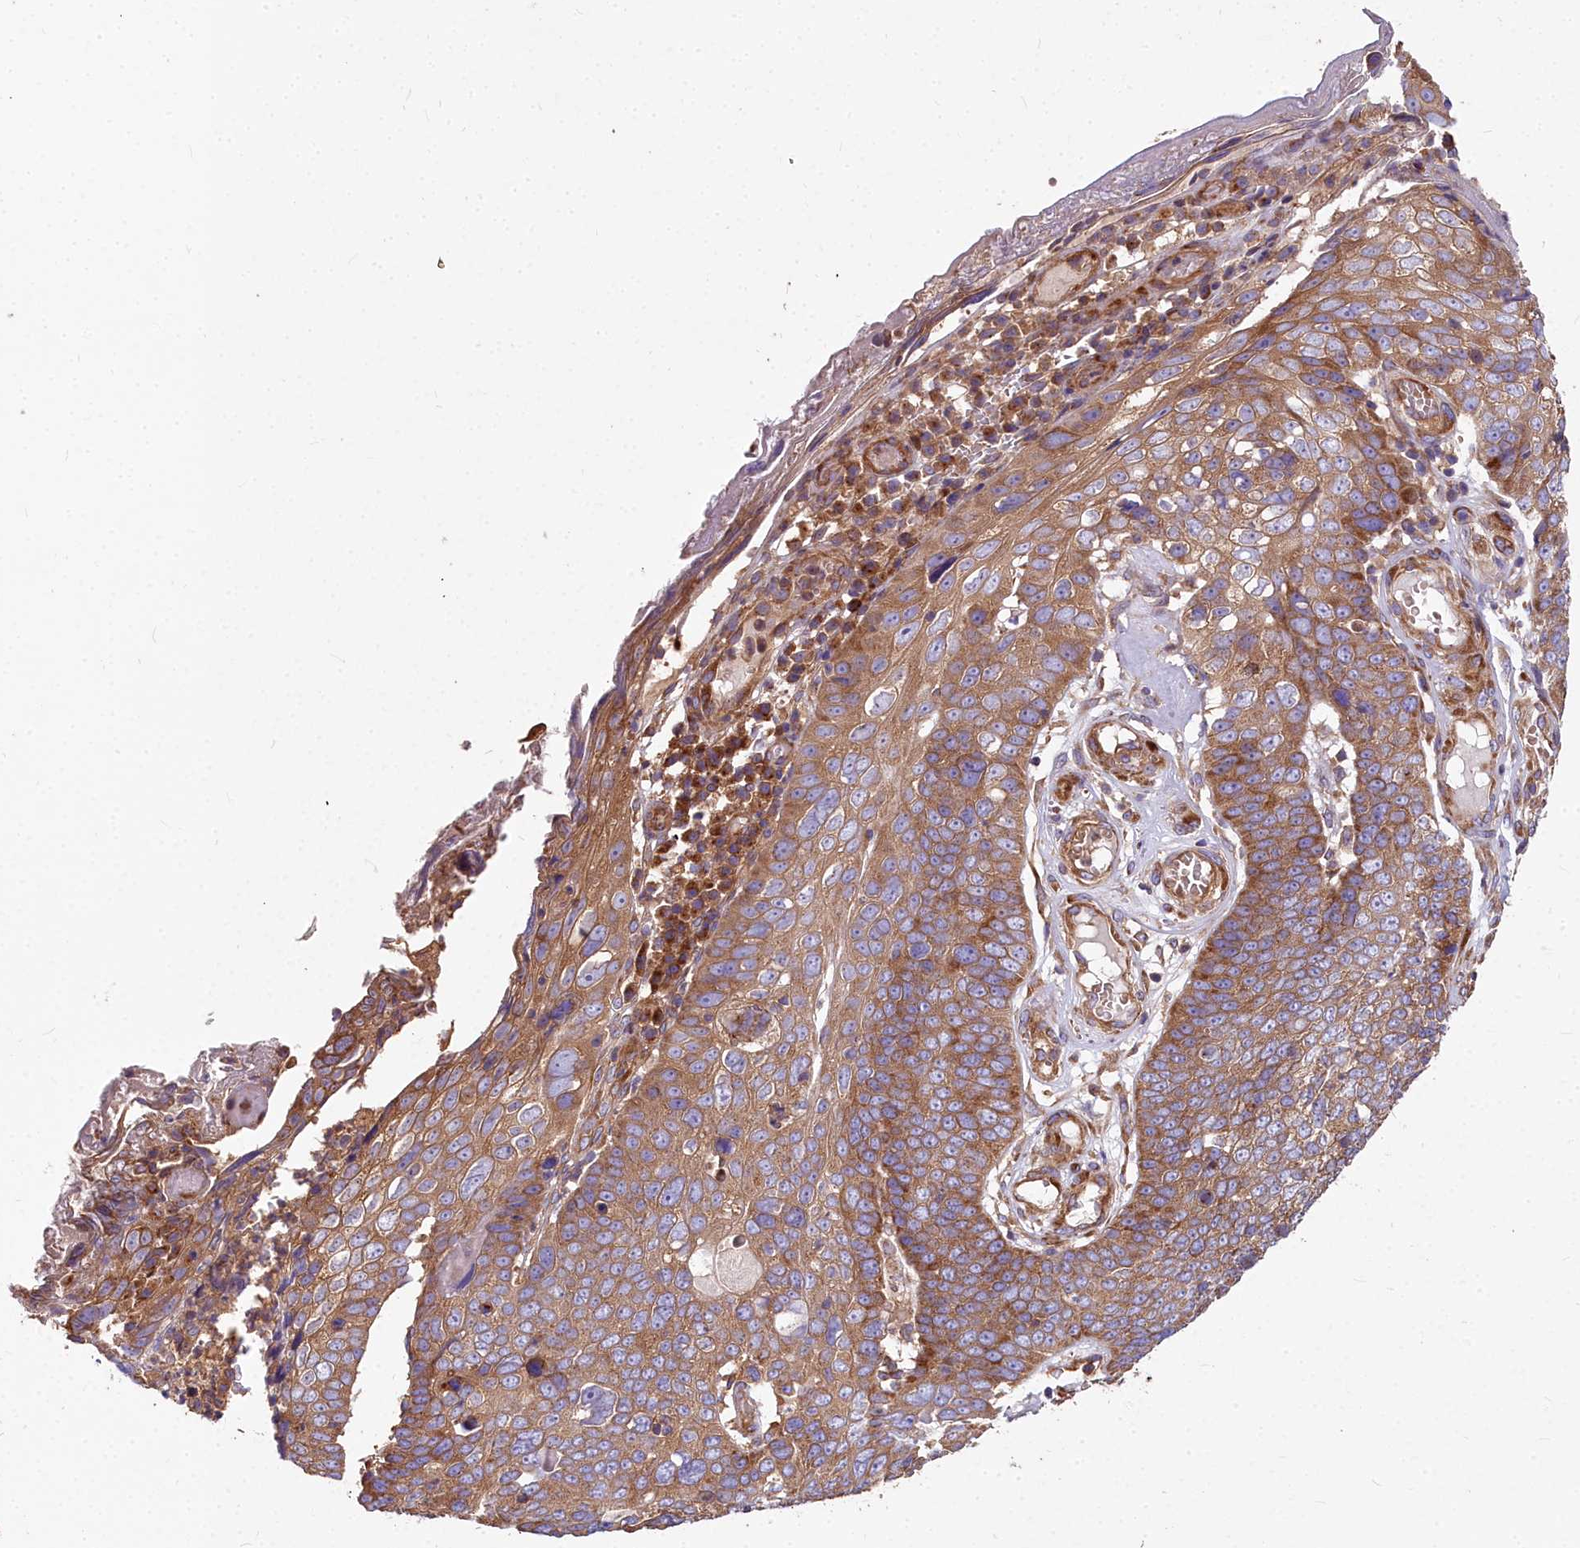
{"staining": {"intensity": "moderate", "quantity": ">75%", "location": "cytoplasmic/membranous"}, "tissue": "skin cancer", "cell_type": "Tumor cells", "image_type": "cancer", "snomed": [{"axis": "morphology", "description": "Squamous cell carcinoma, NOS"}, {"axis": "topography", "description": "Skin"}], "caption": "Protein staining of skin cancer tissue shows moderate cytoplasmic/membranous positivity in about >75% of tumor cells.", "gene": "DCTN3", "patient": {"sex": "male", "age": 71}}